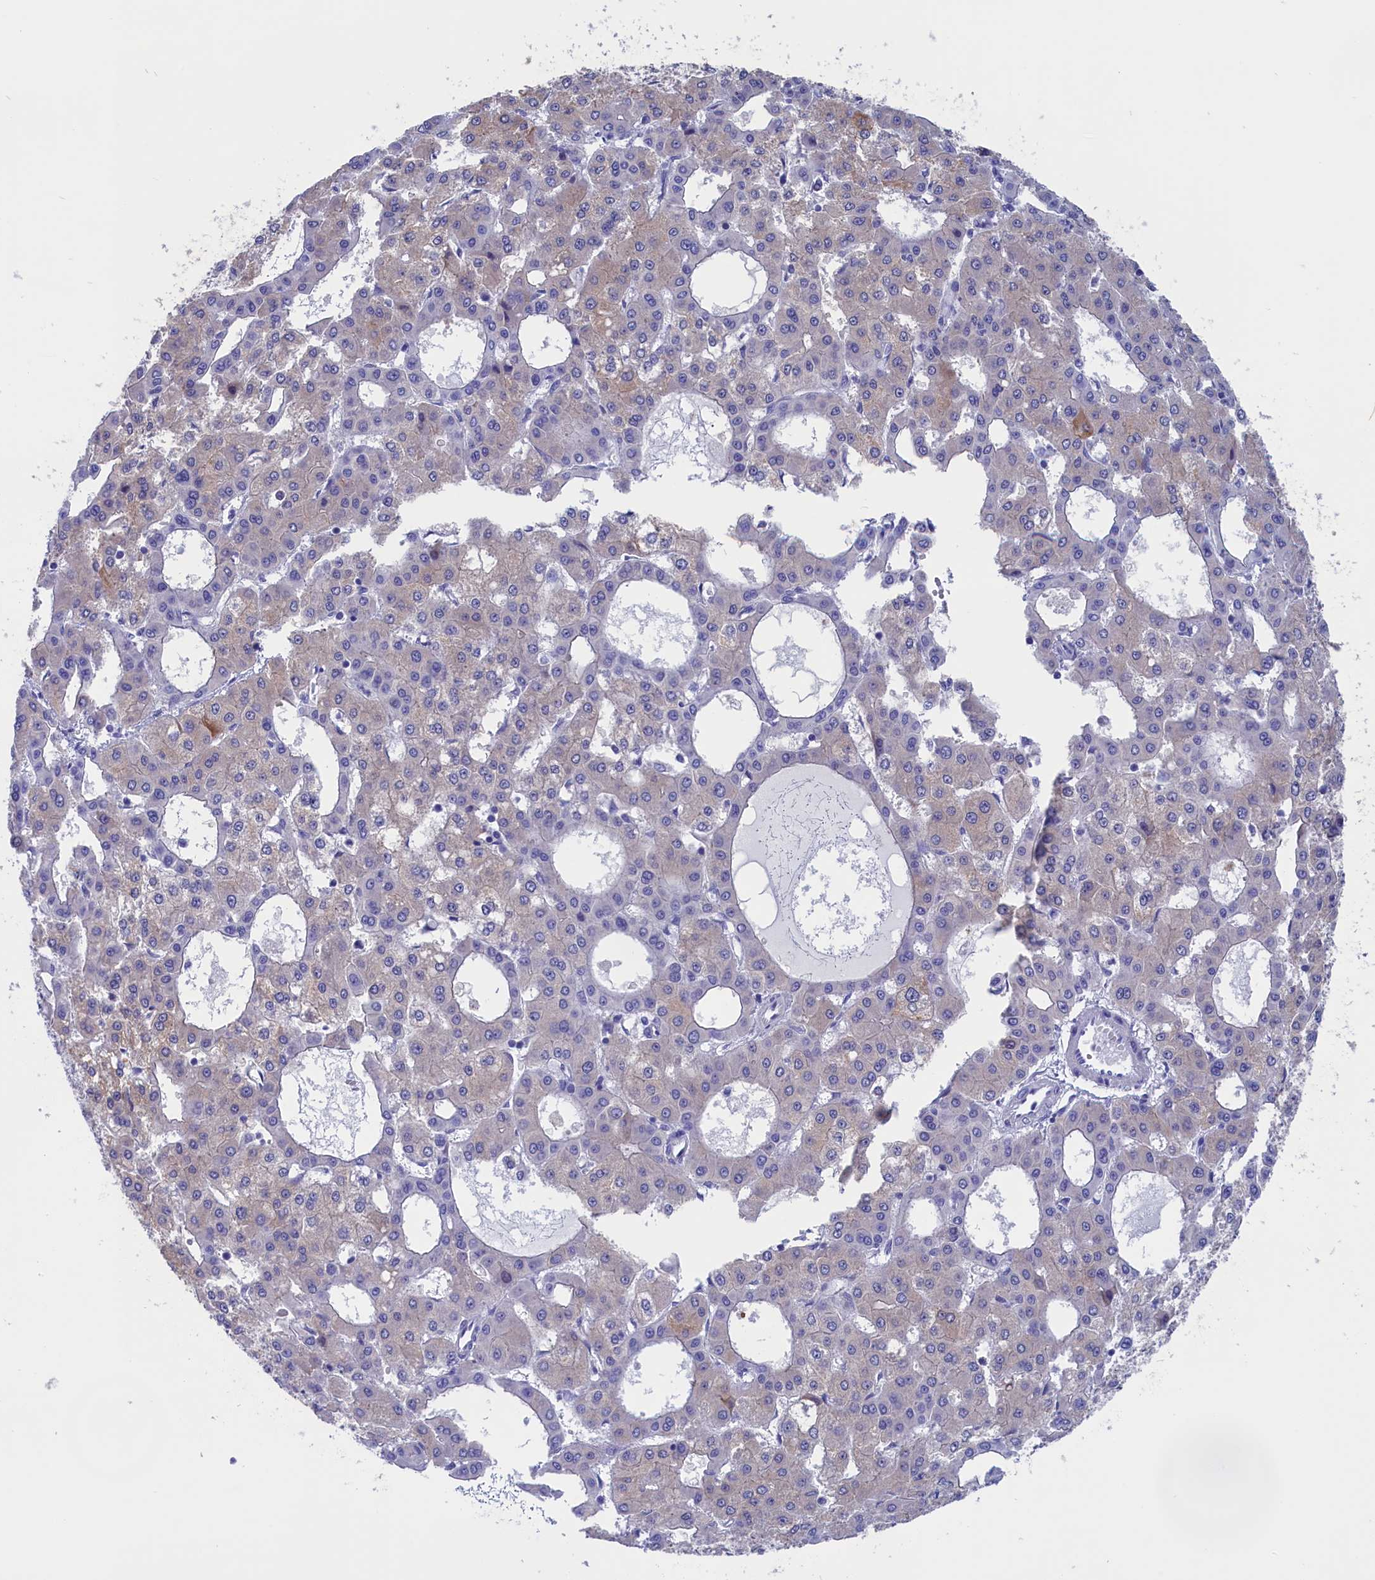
{"staining": {"intensity": "moderate", "quantity": "<25%", "location": "cytoplasmic/membranous"}, "tissue": "liver cancer", "cell_type": "Tumor cells", "image_type": "cancer", "snomed": [{"axis": "morphology", "description": "Carcinoma, Hepatocellular, NOS"}, {"axis": "topography", "description": "Liver"}], "caption": "Protein expression analysis of human liver cancer reveals moderate cytoplasmic/membranous positivity in approximately <25% of tumor cells.", "gene": "VPS35L", "patient": {"sex": "male", "age": 47}}